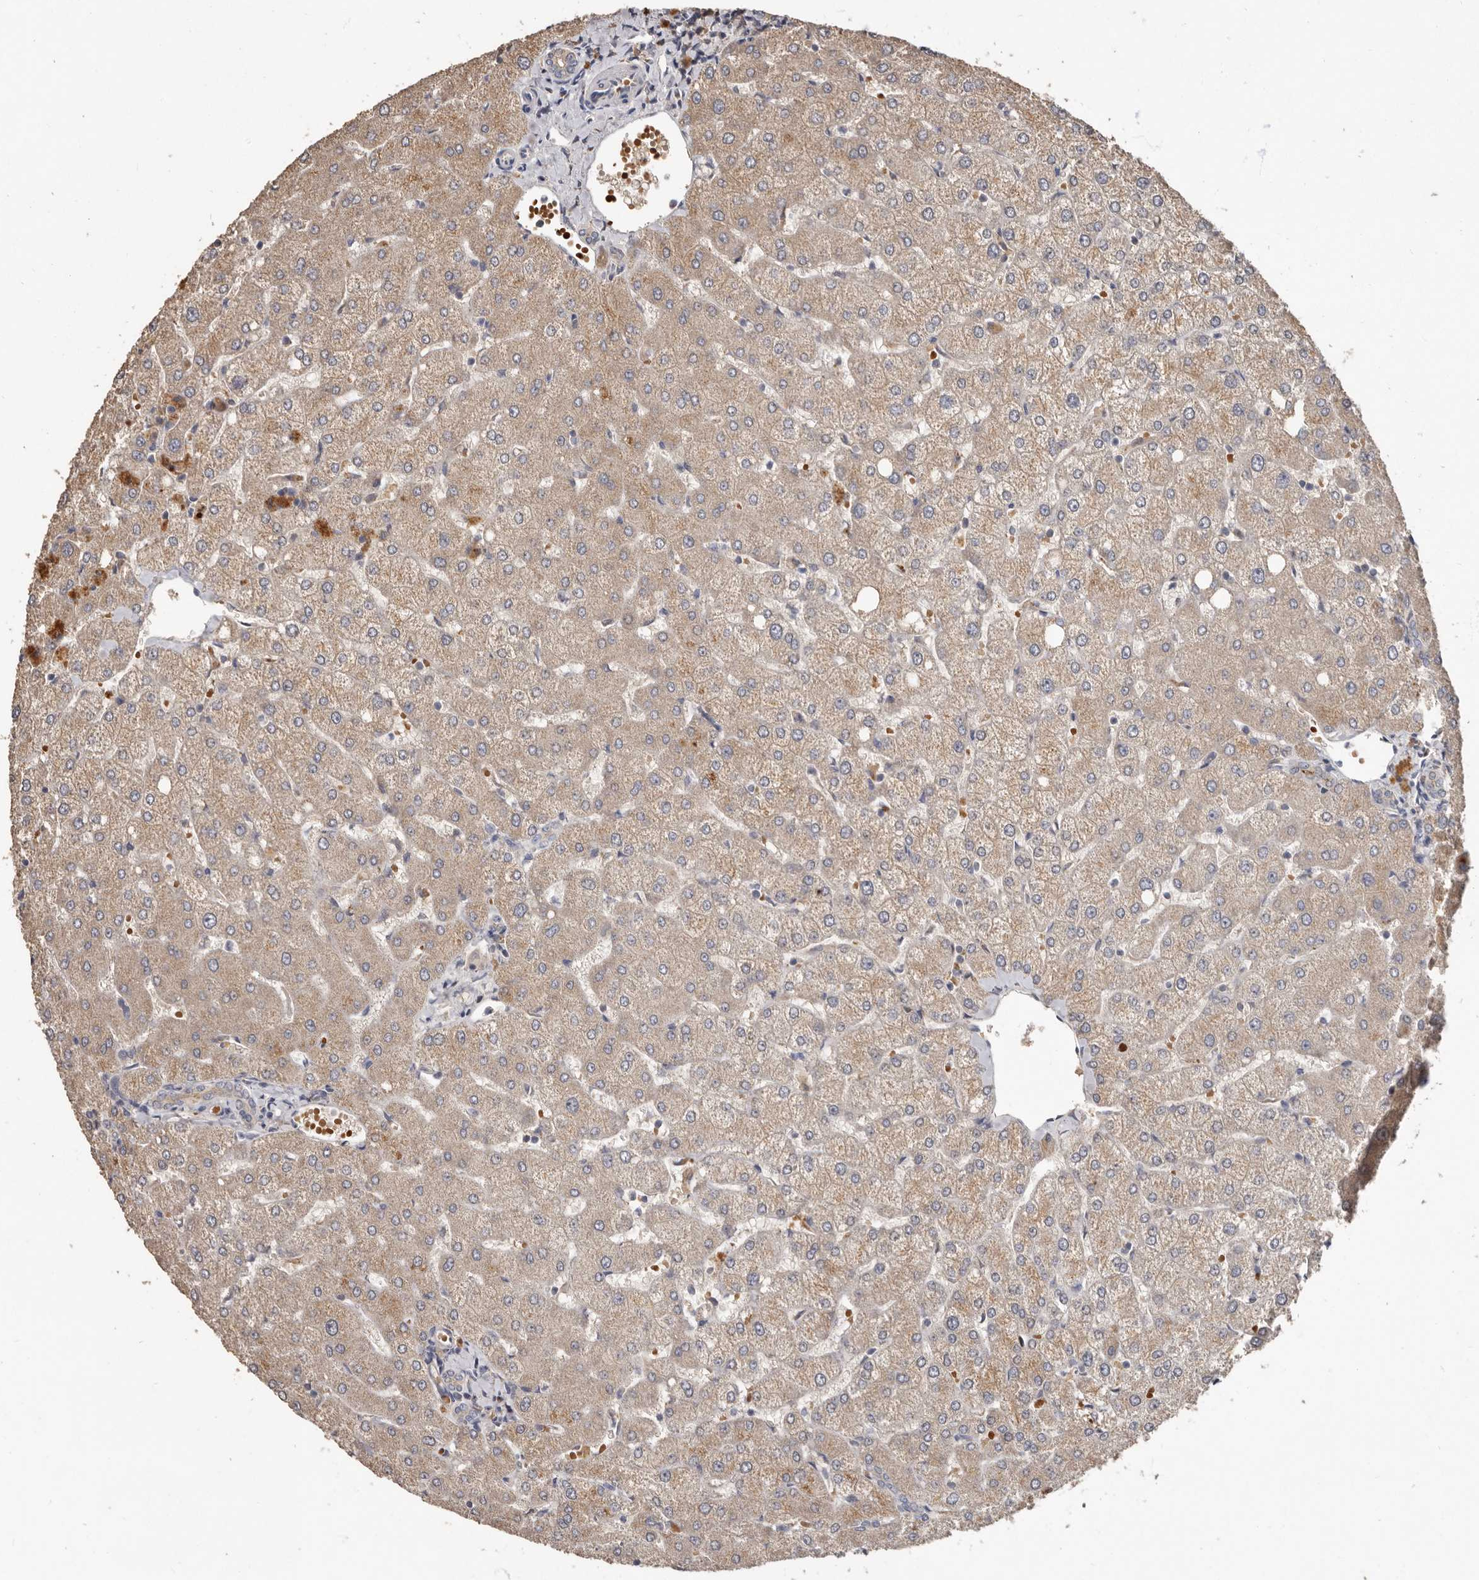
{"staining": {"intensity": "weak", "quantity": "<25%", "location": "cytoplasmic/membranous"}, "tissue": "liver", "cell_type": "Cholangiocytes", "image_type": "normal", "snomed": [{"axis": "morphology", "description": "Normal tissue, NOS"}, {"axis": "topography", "description": "Liver"}], "caption": "Immunohistochemistry (IHC) image of unremarkable liver: liver stained with DAB (3,3'-diaminobenzidine) reveals no significant protein expression in cholangiocytes.", "gene": "KIF26B", "patient": {"sex": "female", "age": 54}}